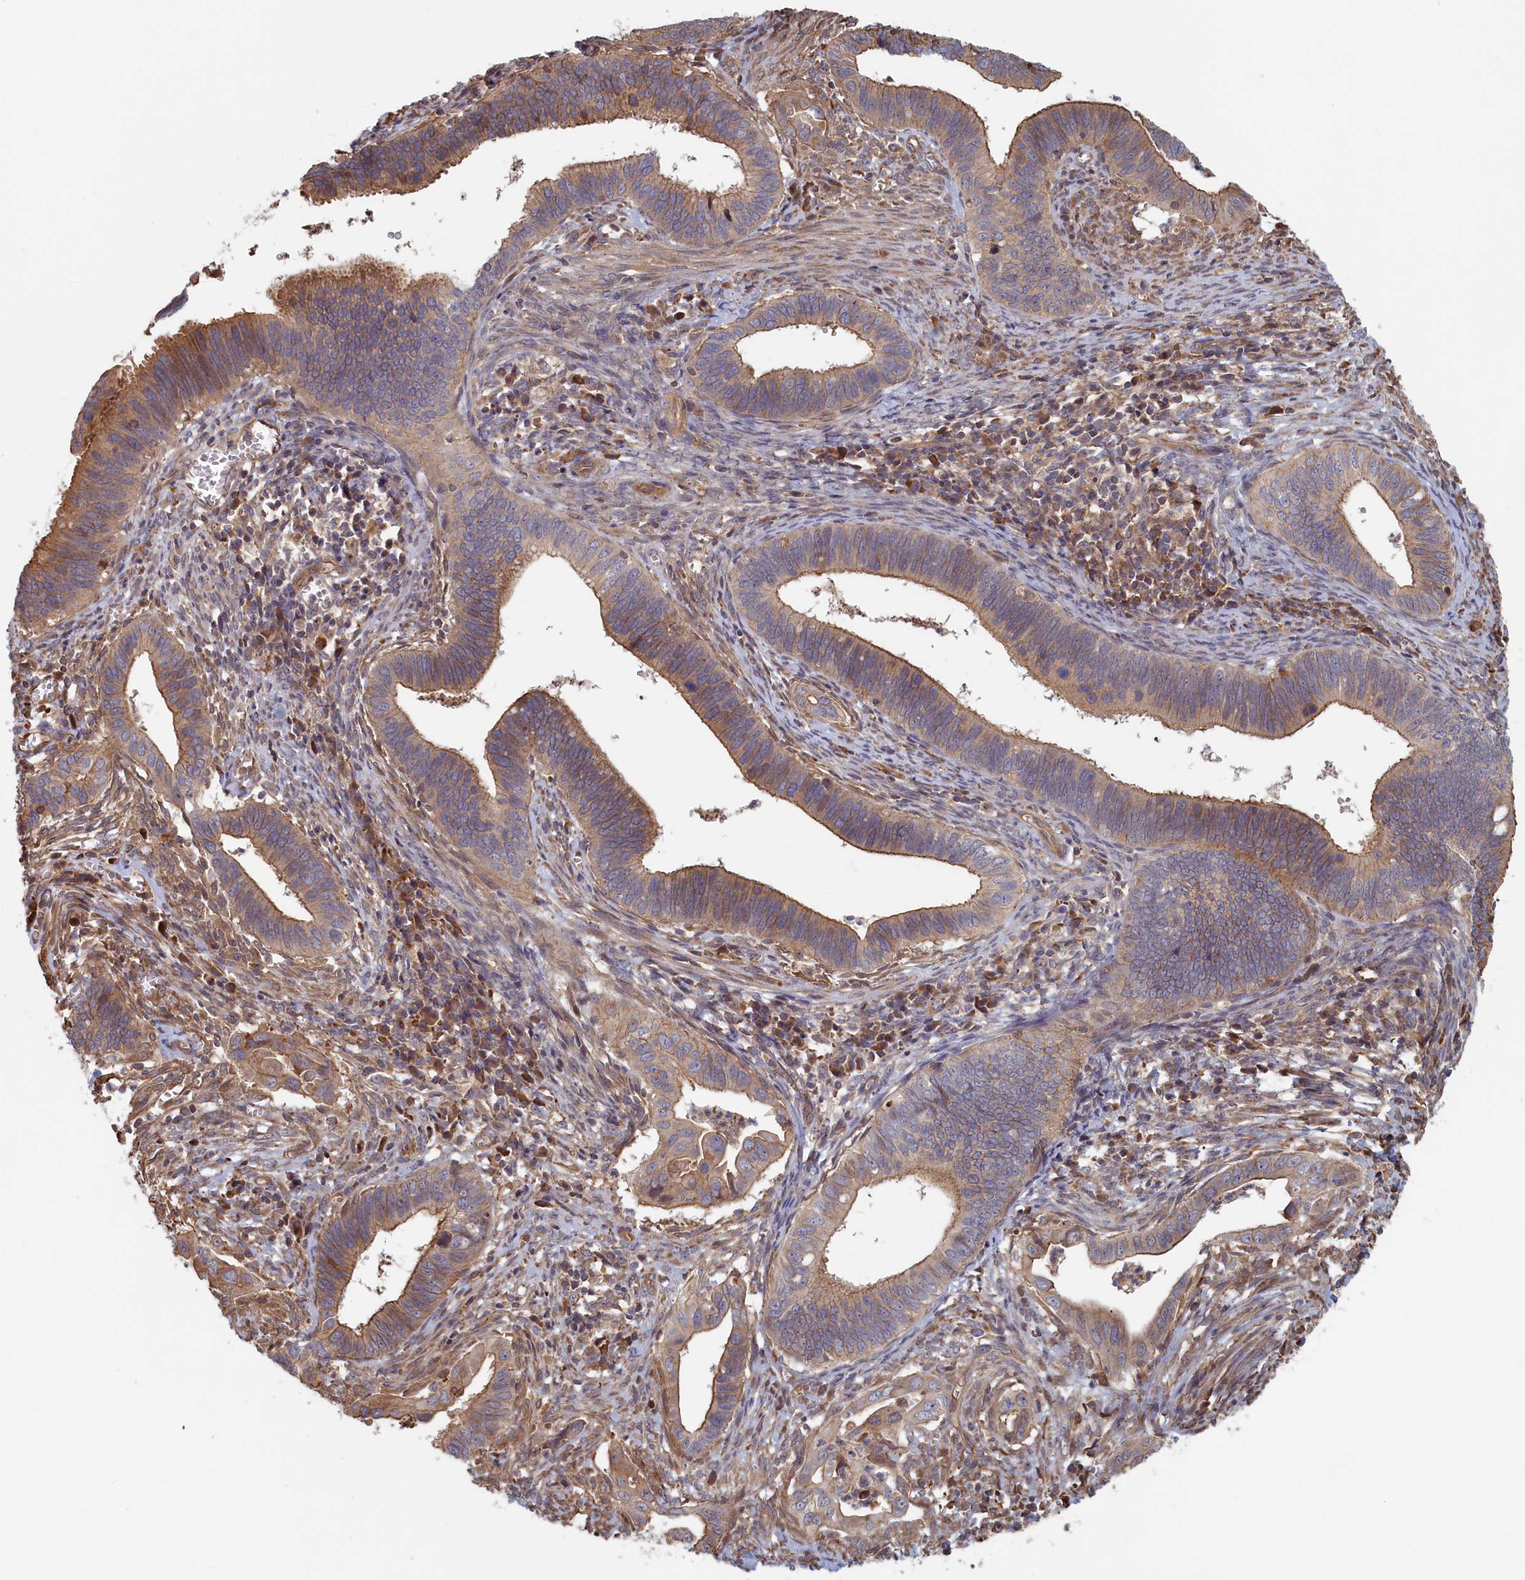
{"staining": {"intensity": "moderate", "quantity": ">75%", "location": "cytoplasmic/membranous"}, "tissue": "cervical cancer", "cell_type": "Tumor cells", "image_type": "cancer", "snomed": [{"axis": "morphology", "description": "Adenocarcinoma, NOS"}, {"axis": "topography", "description": "Cervix"}], "caption": "Human adenocarcinoma (cervical) stained for a protein (brown) reveals moderate cytoplasmic/membranous positive staining in about >75% of tumor cells.", "gene": "RILPL1", "patient": {"sex": "female", "age": 42}}